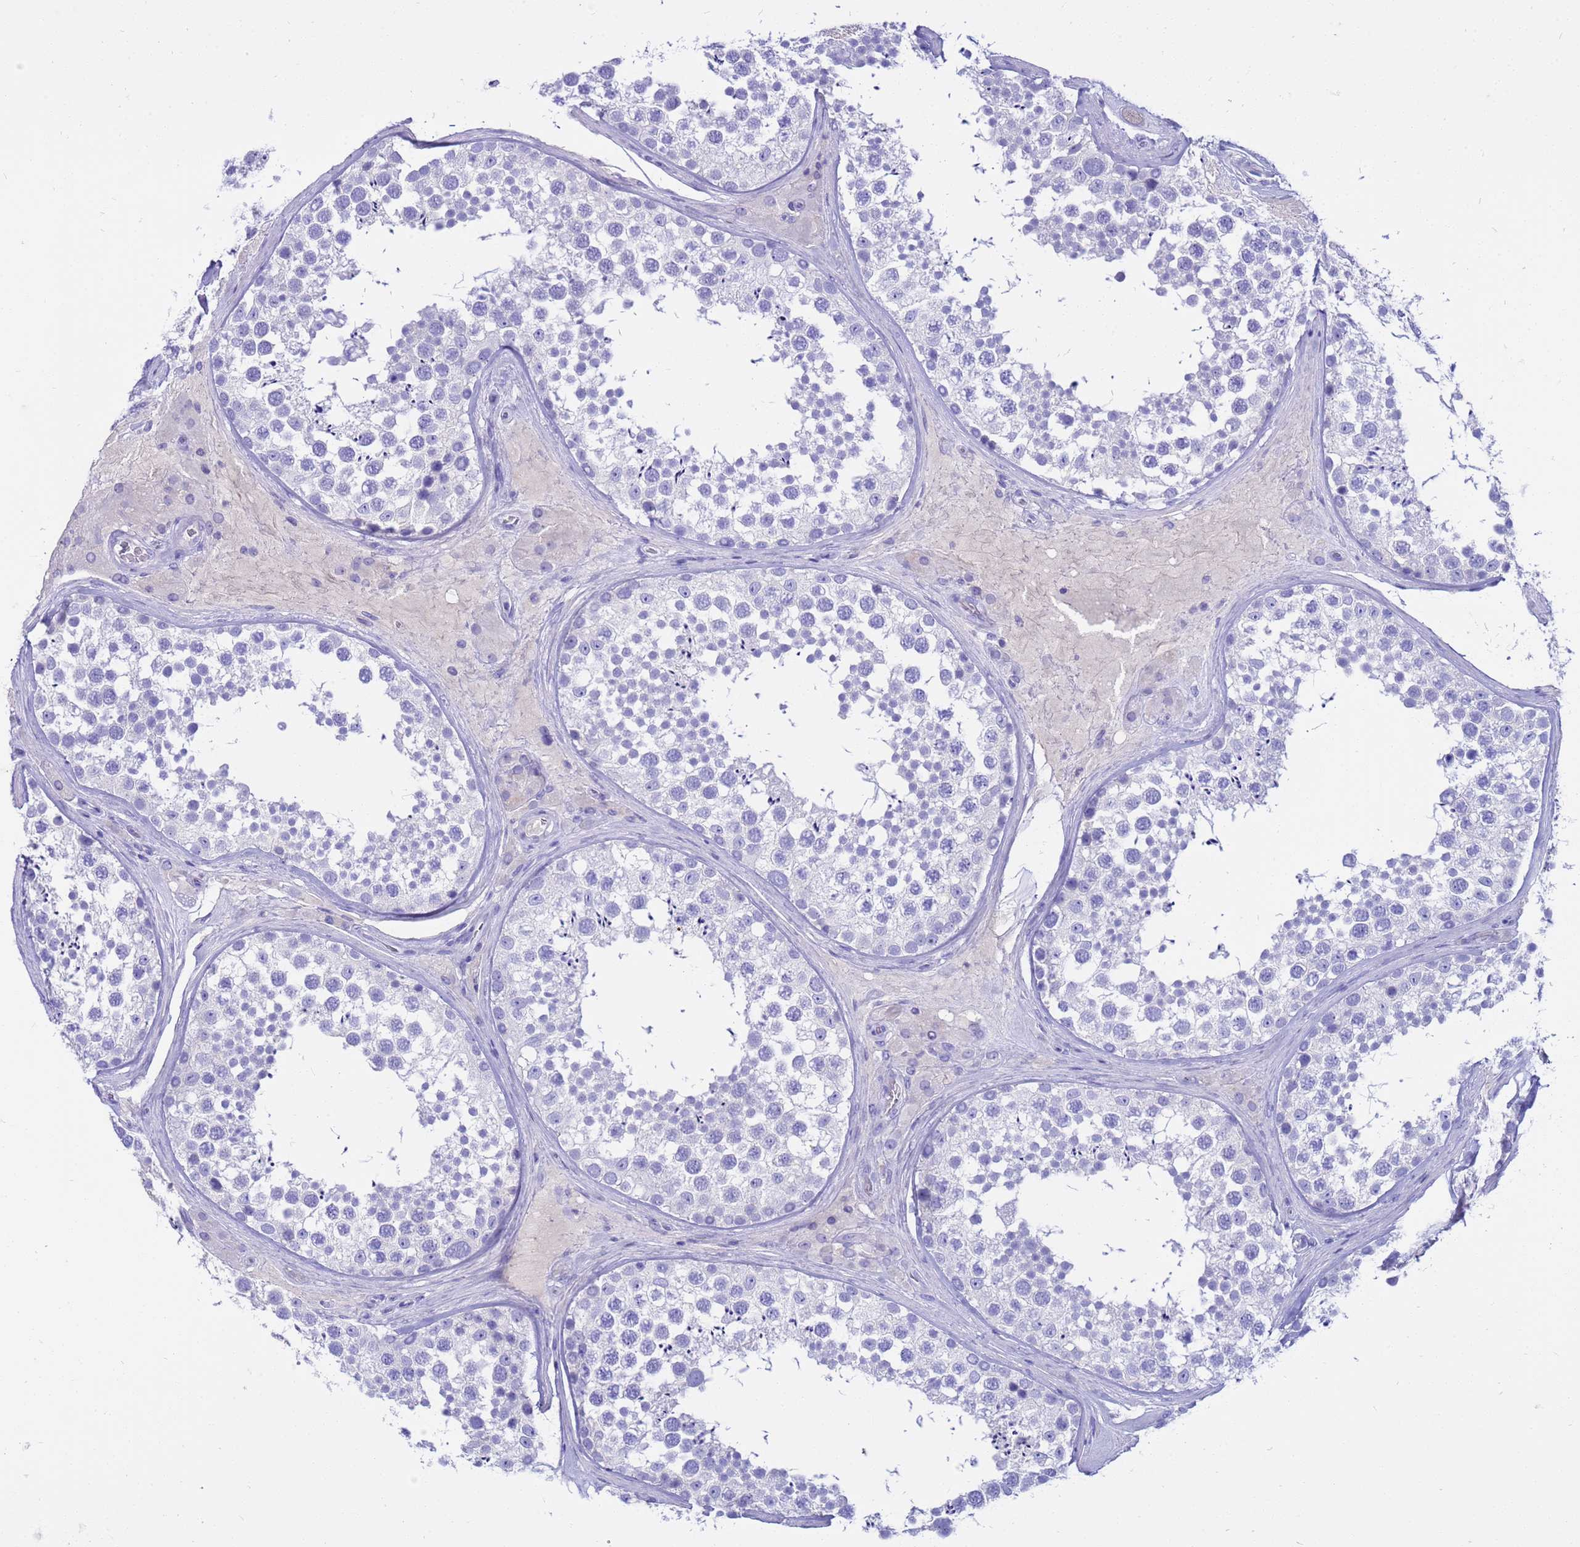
{"staining": {"intensity": "negative", "quantity": "none", "location": "none"}, "tissue": "testis", "cell_type": "Cells in seminiferous ducts", "image_type": "normal", "snomed": [{"axis": "morphology", "description": "Normal tissue, NOS"}, {"axis": "topography", "description": "Testis"}], "caption": "Immunohistochemistry image of normal testis: human testis stained with DAB shows no significant protein positivity in cells in seminiferous ducts.", "gene": "SYCN", "patient": {"sex": "male", "age": 46}}